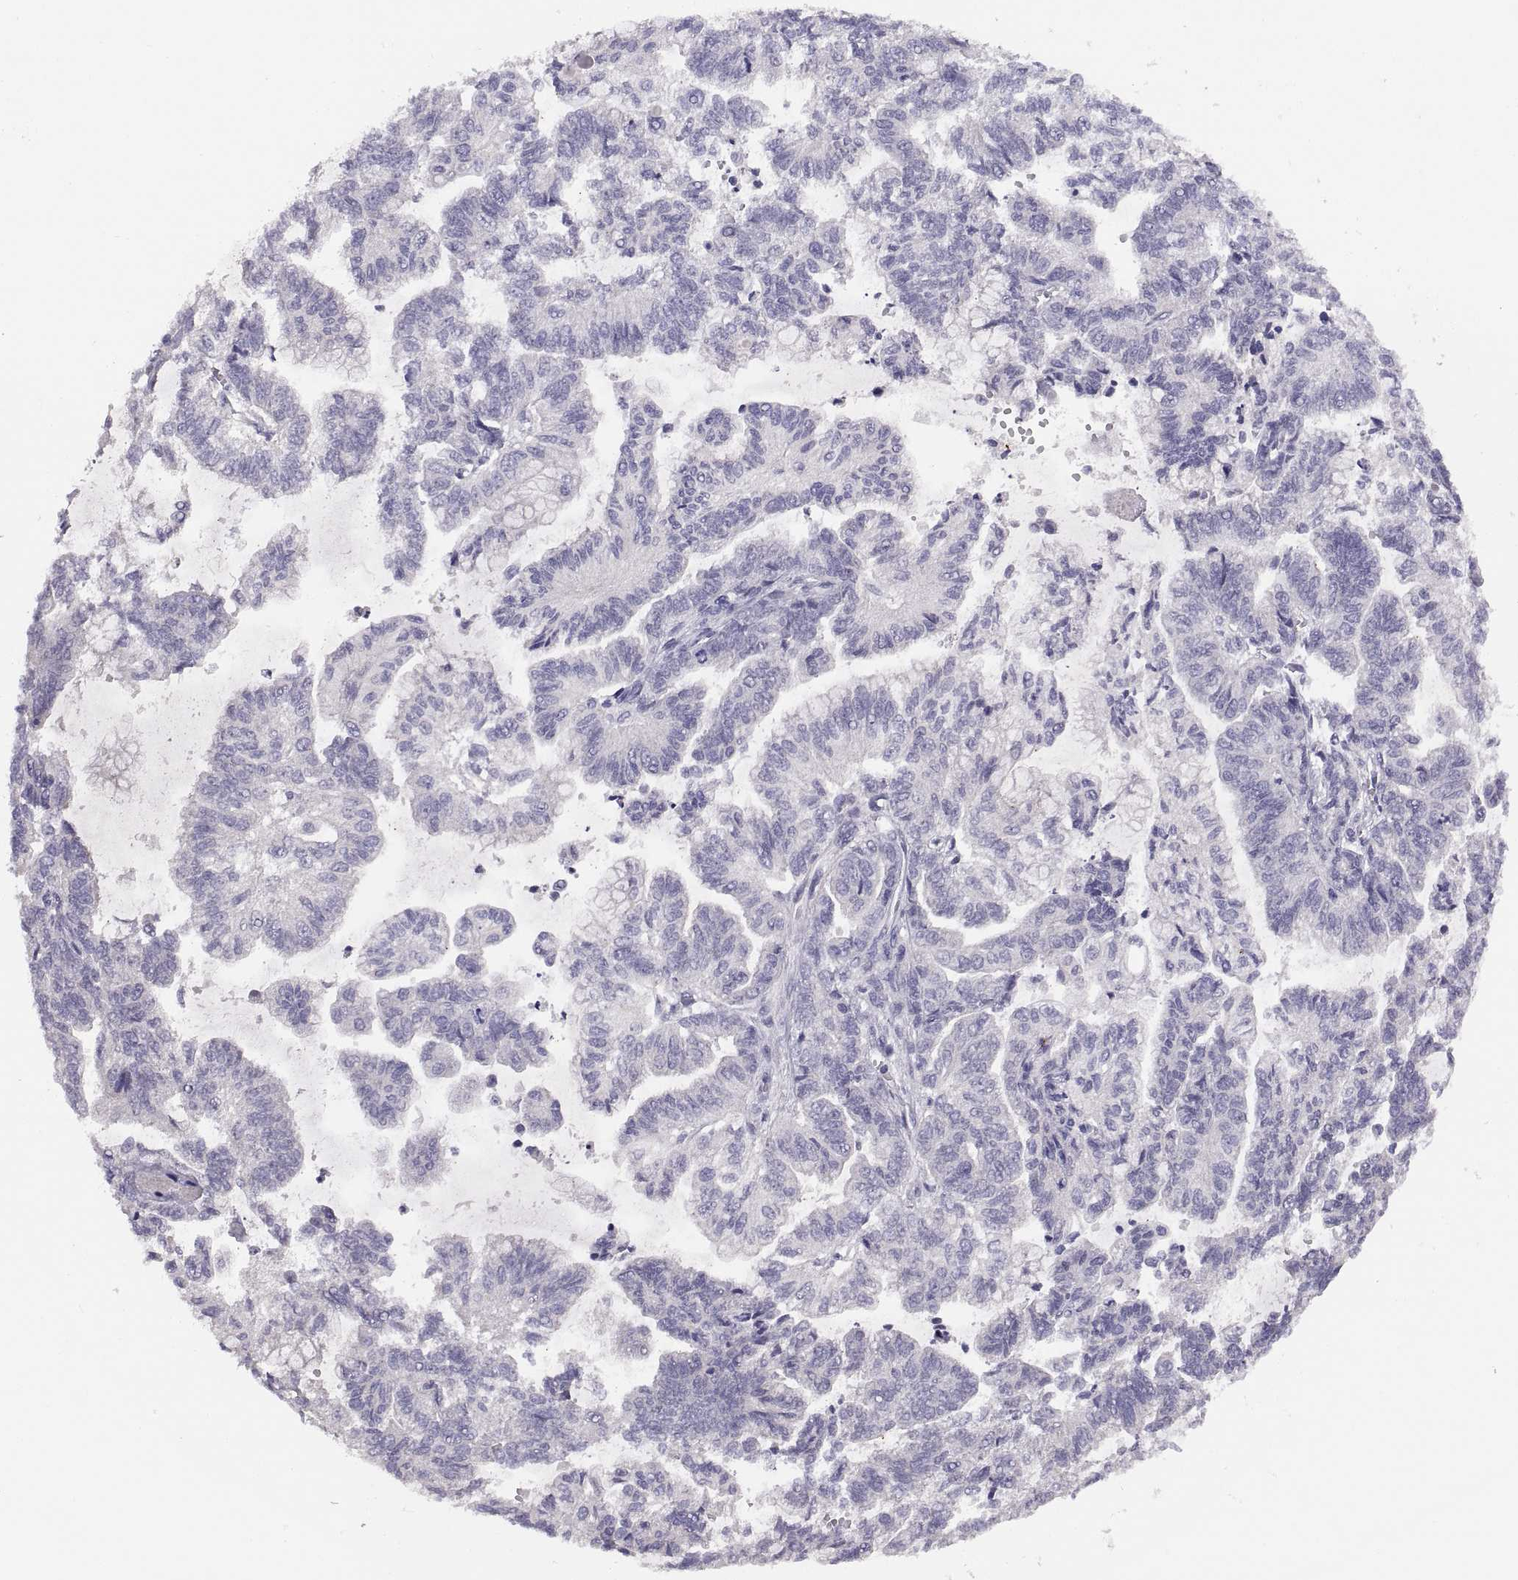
{"staining": {"intensity": "negative", "quantity": "none", "location": "none"}, "tissue": "stomach cancer", "cell_type": "Tumor cells", "image_type": "cancer", "snomed": [{"axis": "morphology", "description": "Adenocarcinoma, NOS"}, {"axis": "topography", "description": "Stomach"}], "caption": "Stomach adenocarcinoma was stained to show a protein in brown. There is no significant staining in tumor cells. (IHC, brightfield microscopy, high magnification).", "gene": "STRC", "patient": {"sex": "male", "age": 83}}